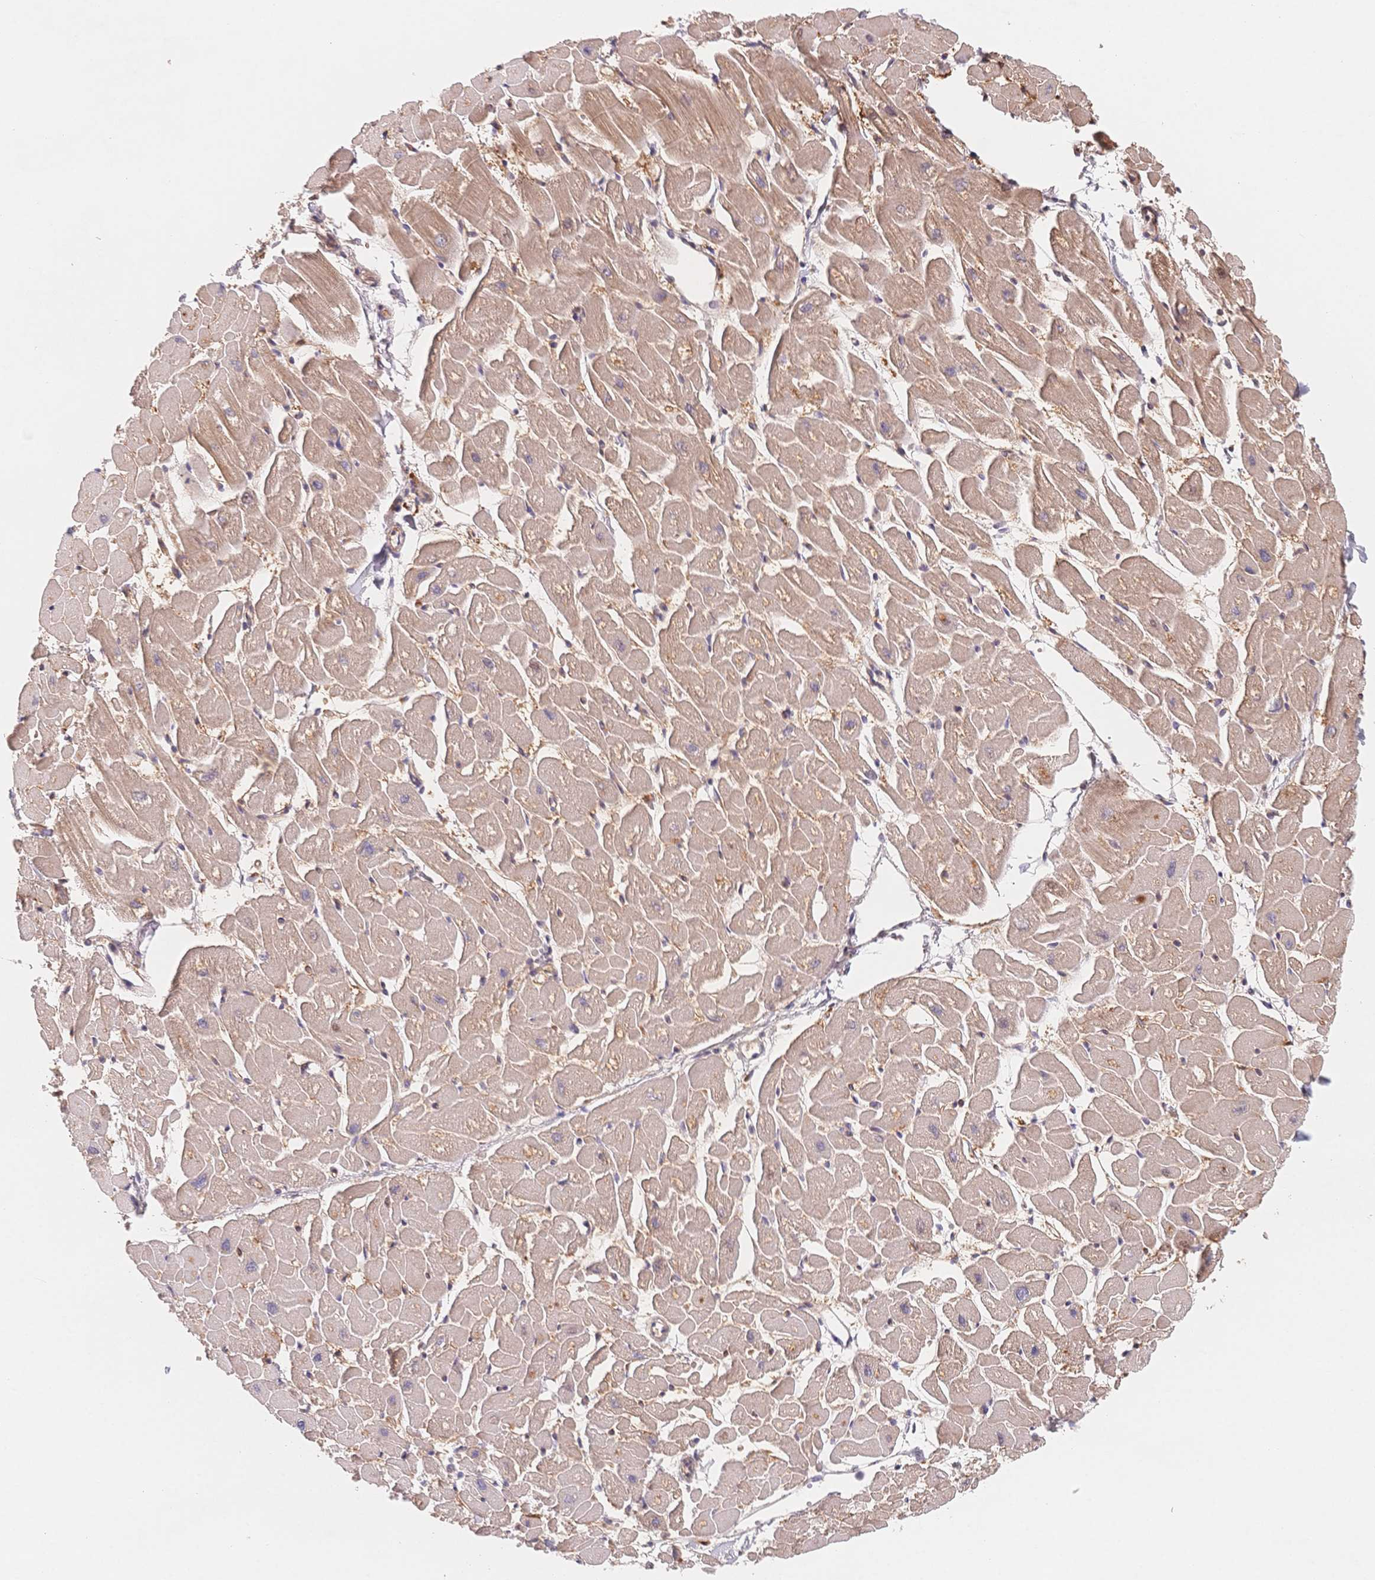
{"staining": {"intensity": "moderate", "quantity": ">75%", "location": "cytoplasmic/membranous"}, "tissue": "heart muscle", "cell_type": "Cardiomyocytes", "image_type": "normal", "snomed": [{"axis": "morphology", "description": "Normal tissue, NOS"}, {"axis": "topography", "description": "Heart"}], "caption": "Brown immunohistochemical staining in normal human heart muscle exhibits moderate cytoplasmic/membranous positivity in about >75% of cardiomyocytes. The staining was performed using DAB to visualize the protein expression in brown, while the nuclei were stained in blue with hematoxylin (Magnification: 20x).", "gene": "C12orf75", "patient": {"sex": "male", "age": 57}}